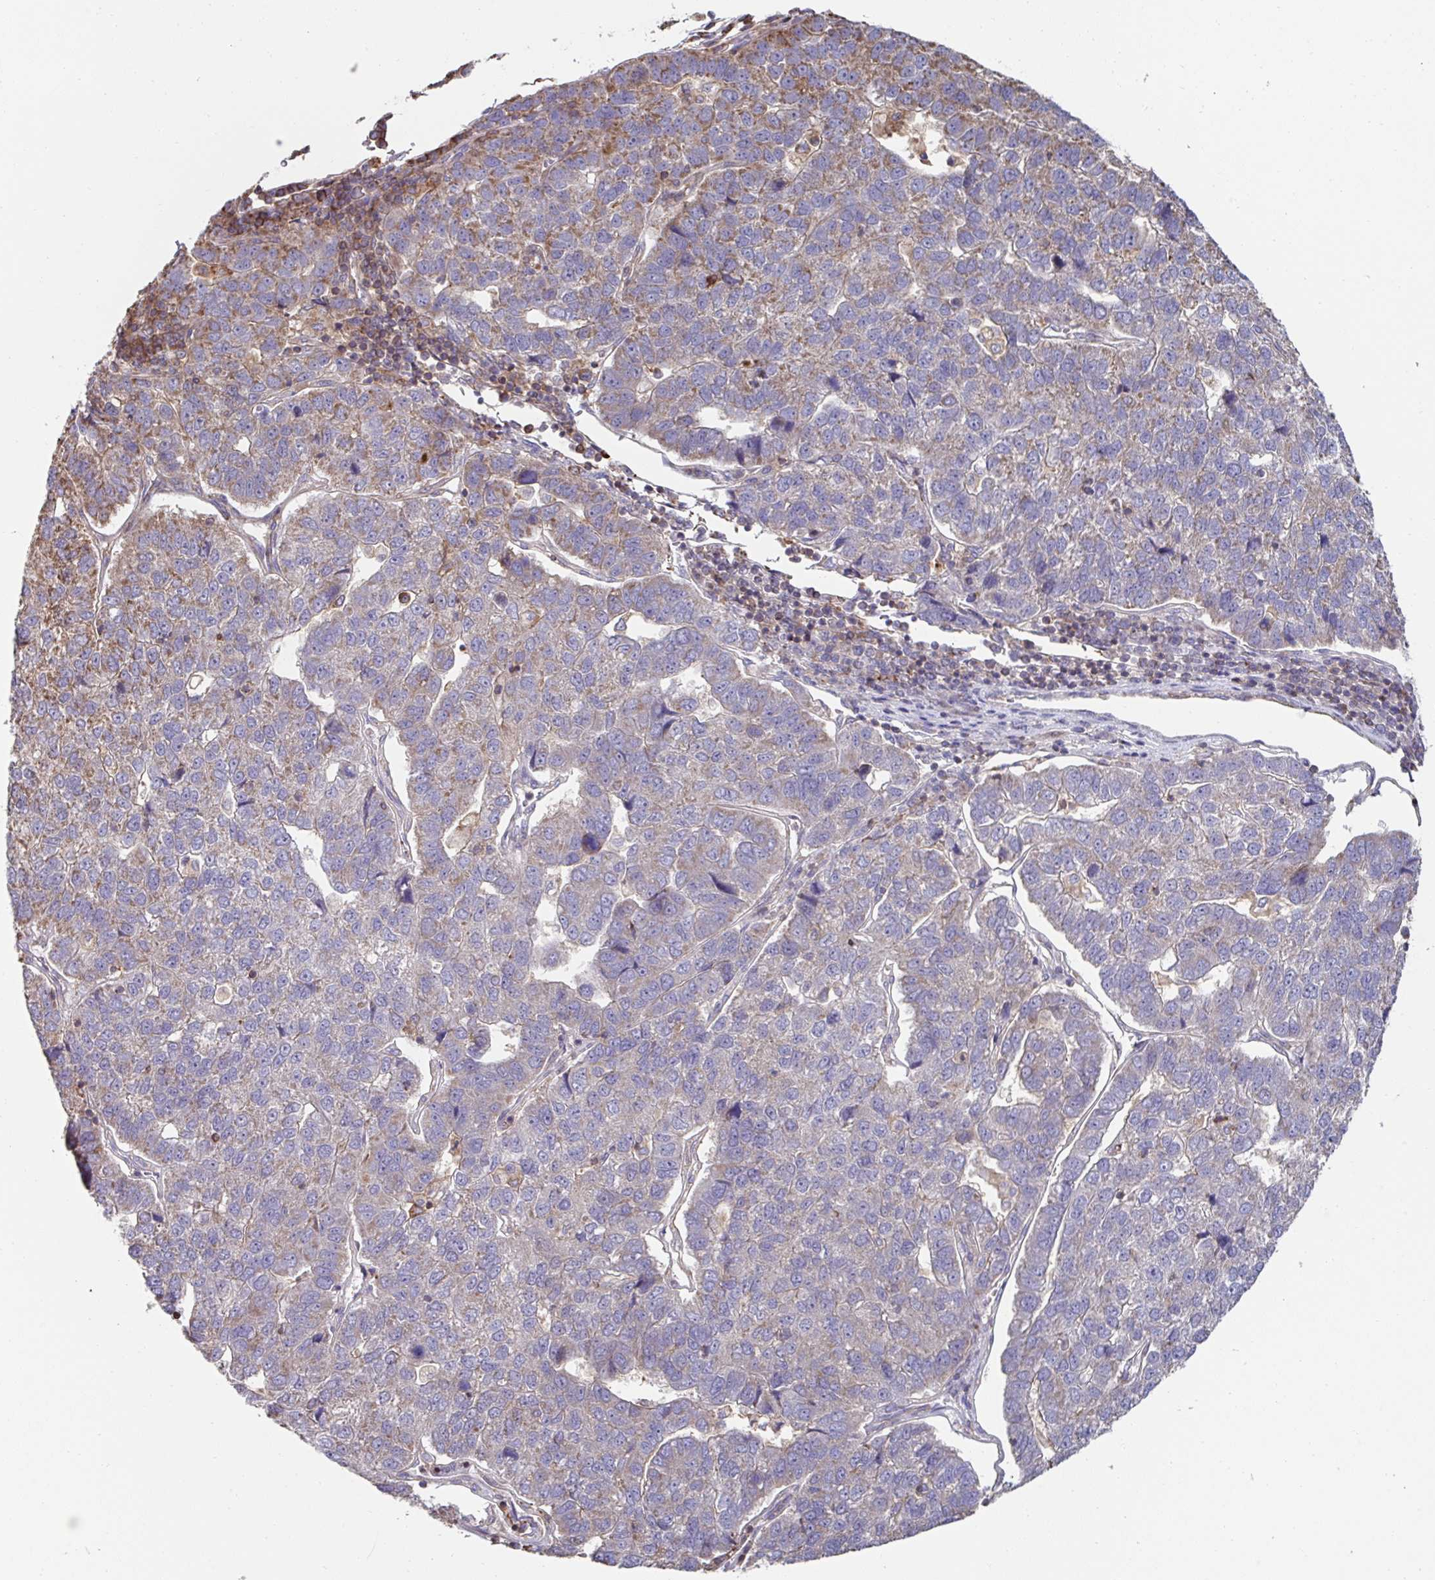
{"staining": {"intensity": "moderate", "quantity": "<25%", "location": "cytoplasmic/membranous"}, "tissue": "pancreatic cancer", "cell_type": "Tumor cells", "image_type": "cancer", "snomed": [{"axis": "morphology", "description": "Adenocarcinoma, NOS"}, {"axis": "topography", "description": "Pancreas"}], "caption": "Immunohistochemical staining of human pancreatic cancer (adenocarcinoma) shows moderate cytoplasmic/membranous protein staining in about <25% of tumor cells. (DAB (3,3'-diaminobenzidine) = brown stain, brightfield microscopy at high magnification).", "gene": "DZANK1", "patient": {"sex": "female", "age": 61}}